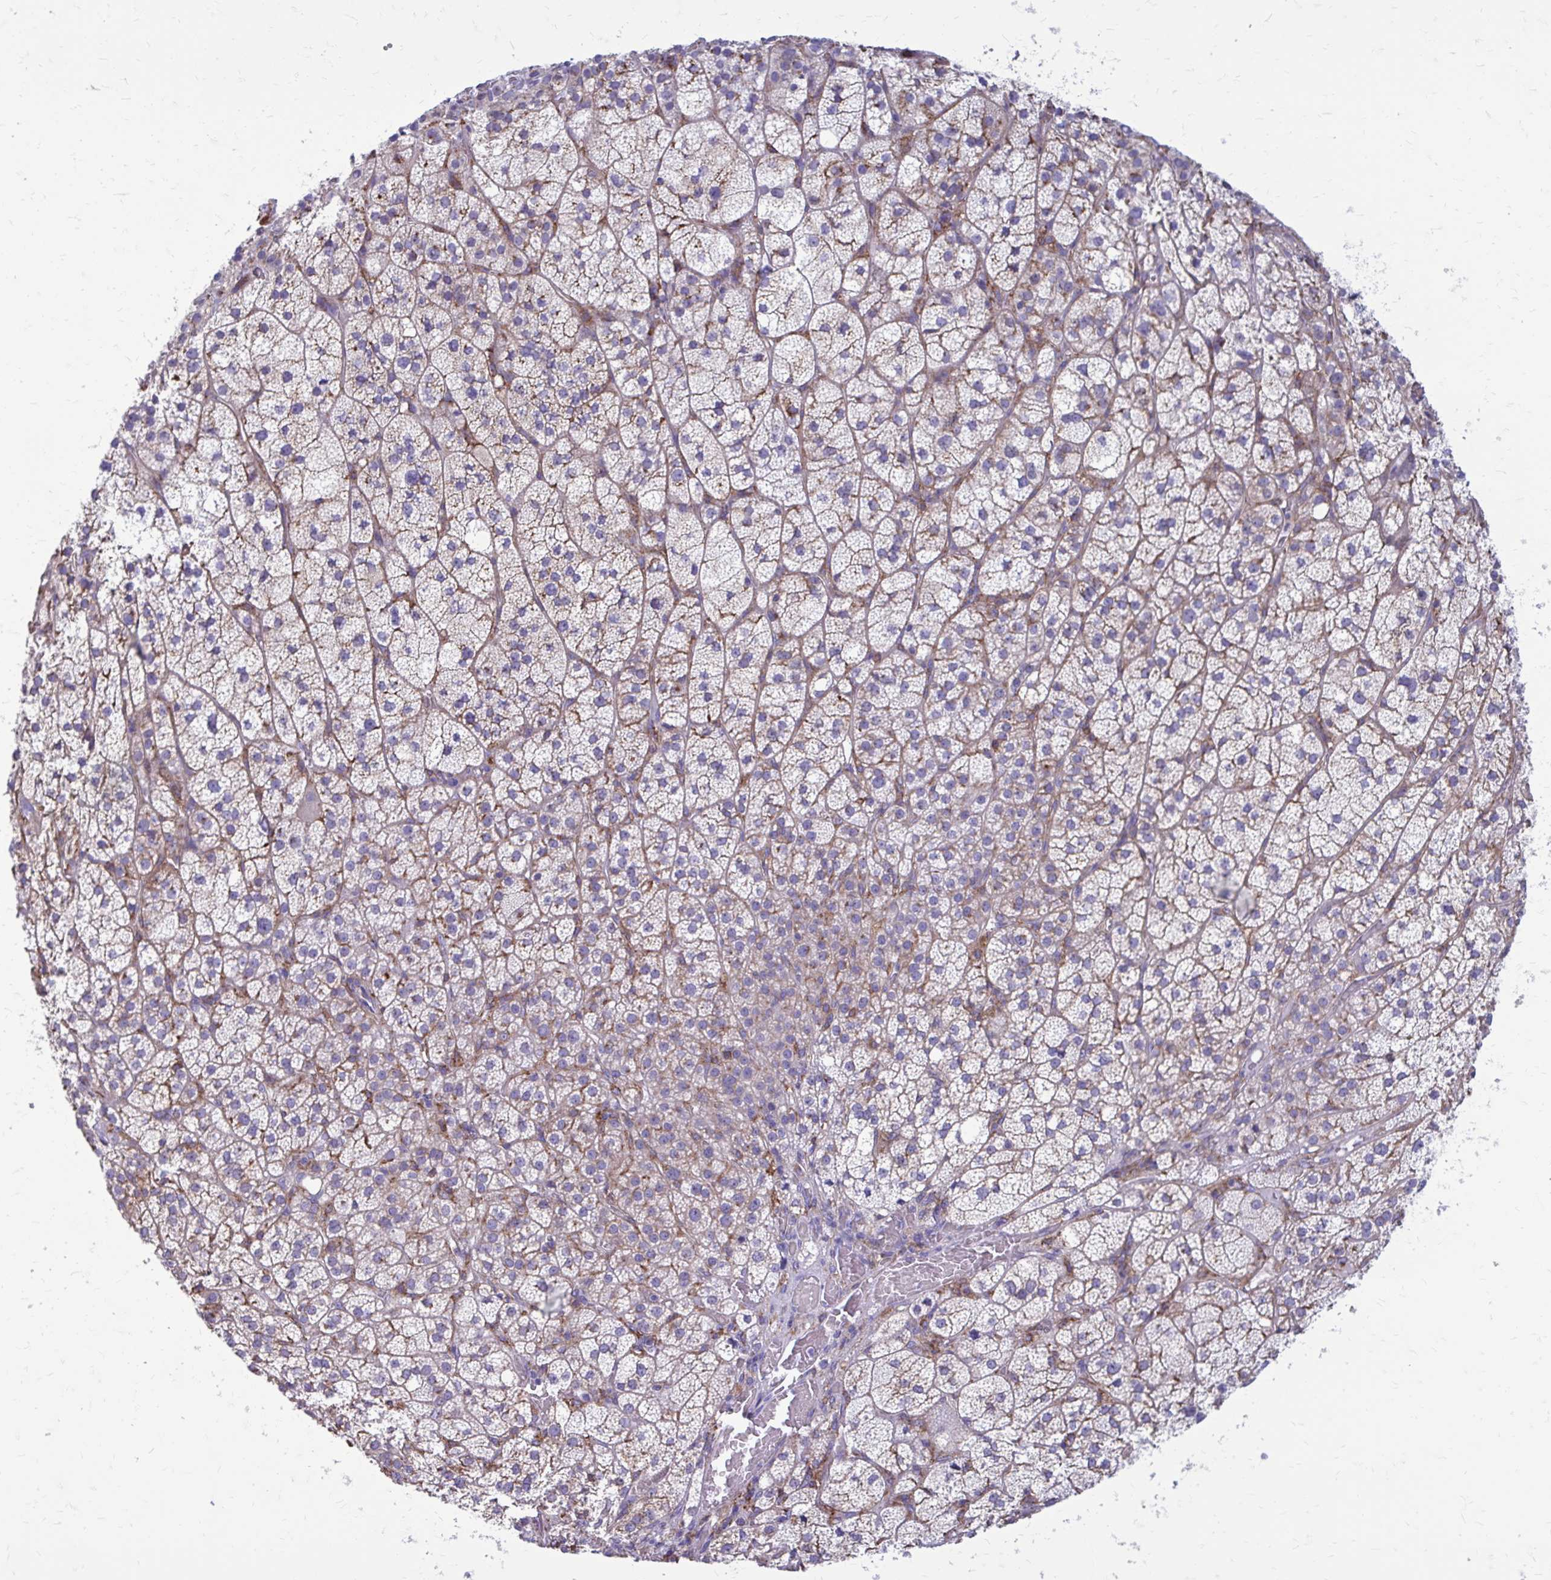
{"staining": {"intensity": "weak", "quantity": "<25%", "location": "cytoplasmic/membranous"}, "tissue": "adrenal gland", "cell_type": "Glandular cells", "image_type": "normal", "snomed": [{"axis": "morphology", "description": "Normal tissue, NOS"}, {"axis": "topography", "description": "Adrenal gland"}], "caption": "The immunohistochemistry photomicrograph has no significant expression in glandular cells of adrenal gland. The staining was performed using DAB to visualize the protein expression in brown, while the nuclei were stained in blue with hematoxylin (Magnification: 20x).", "gene": "CLTA", "patient": {"sex": "female", "age": 60}}